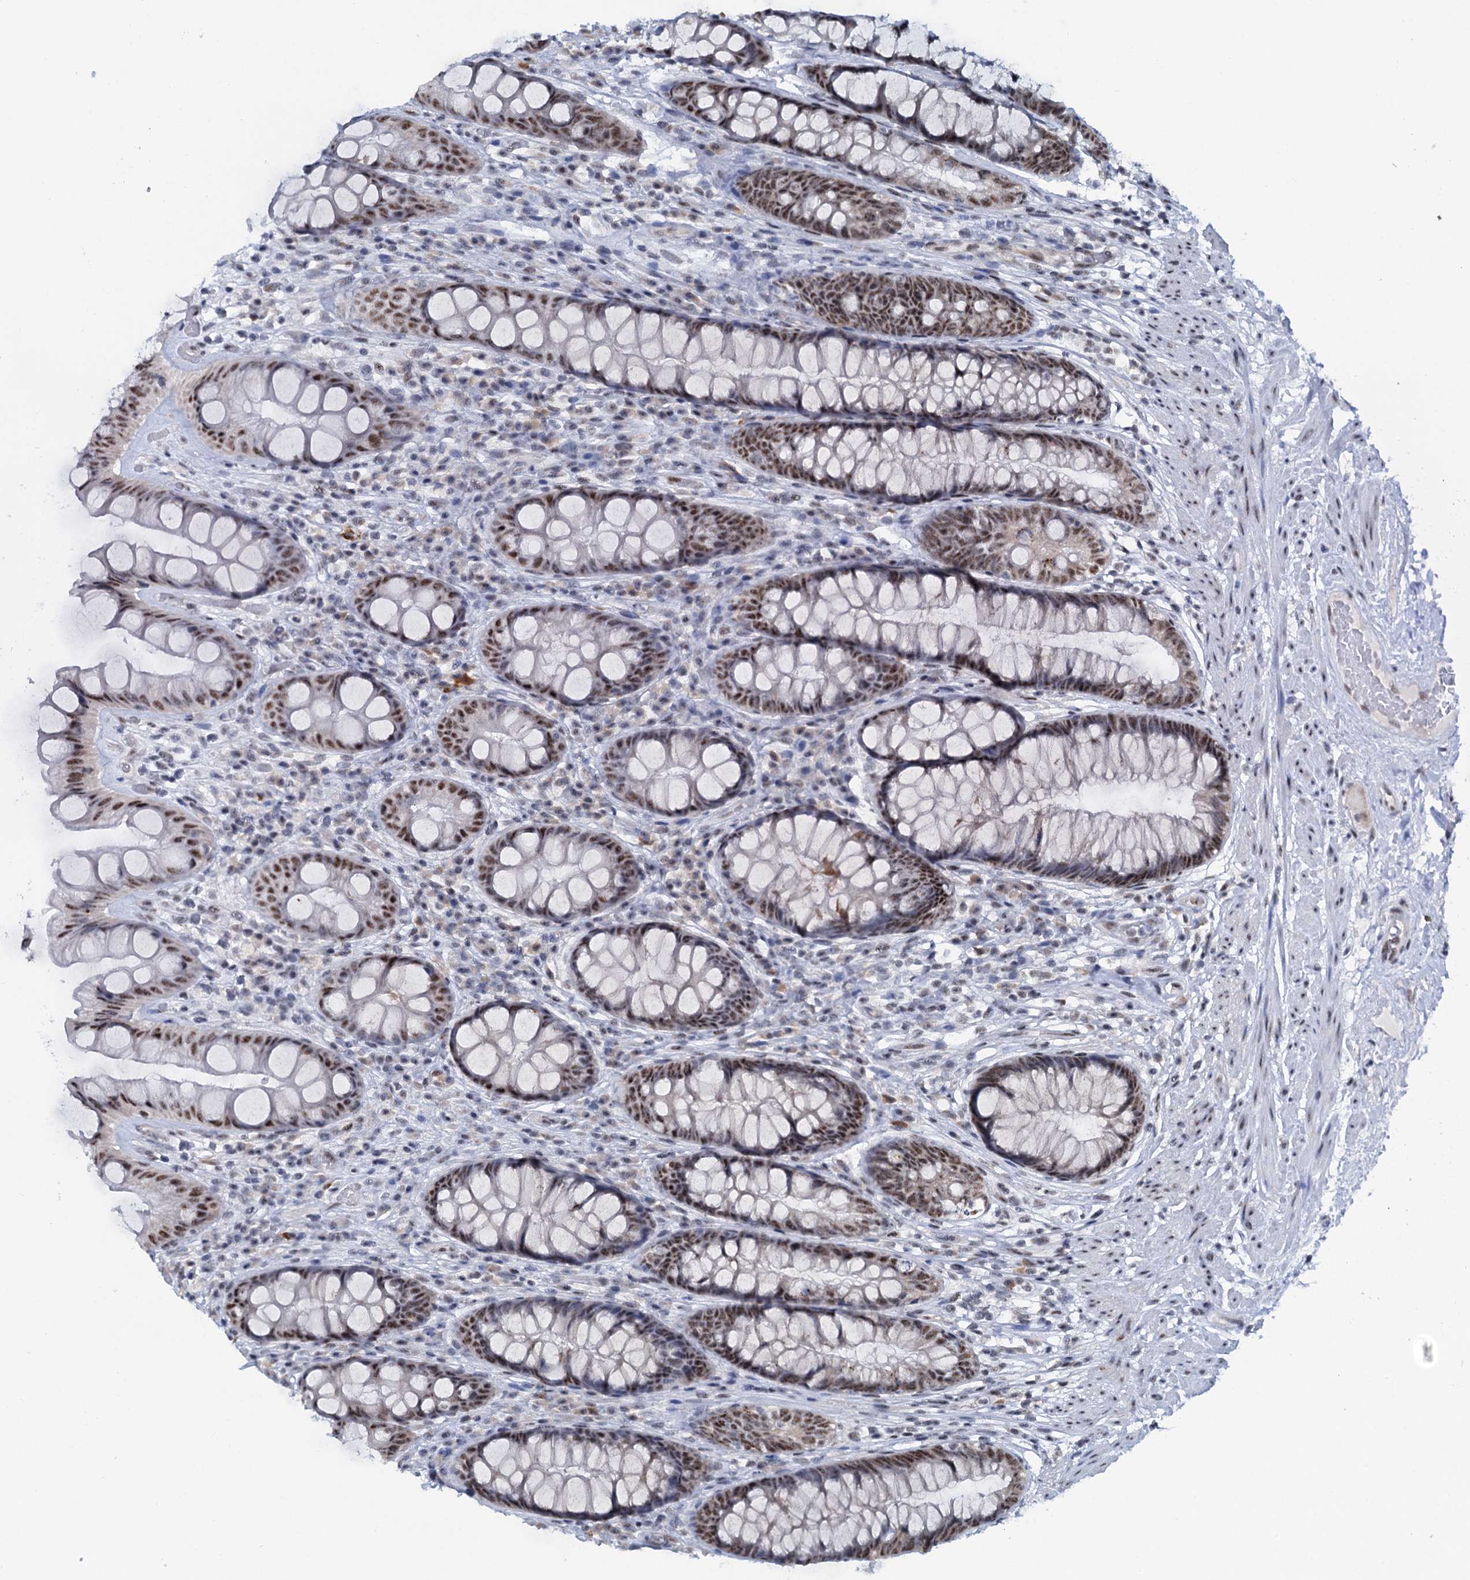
{"staining": {"intensity": "moderate", "quantity": ">75%", "location": "nuclear"}, "tissue": "rectum", "cell_type": "Glandular cells", "image_type": "normal", "snomed": [{"axis": "morphology", "description": "Normal tissue, NOS"}, {"axis": "topography", "description": "Rectum"}], "caption": "Protein analysis of unremarkable rectum displays moderate nuclear staining in approximately >75% of glandular cells. (DAB (3,3'-diaminobenzidine) = brown stain, brightfield microscopy at high magnification).", "gene": "SREK1", "patient": {"sex": "male", "age": 74}}